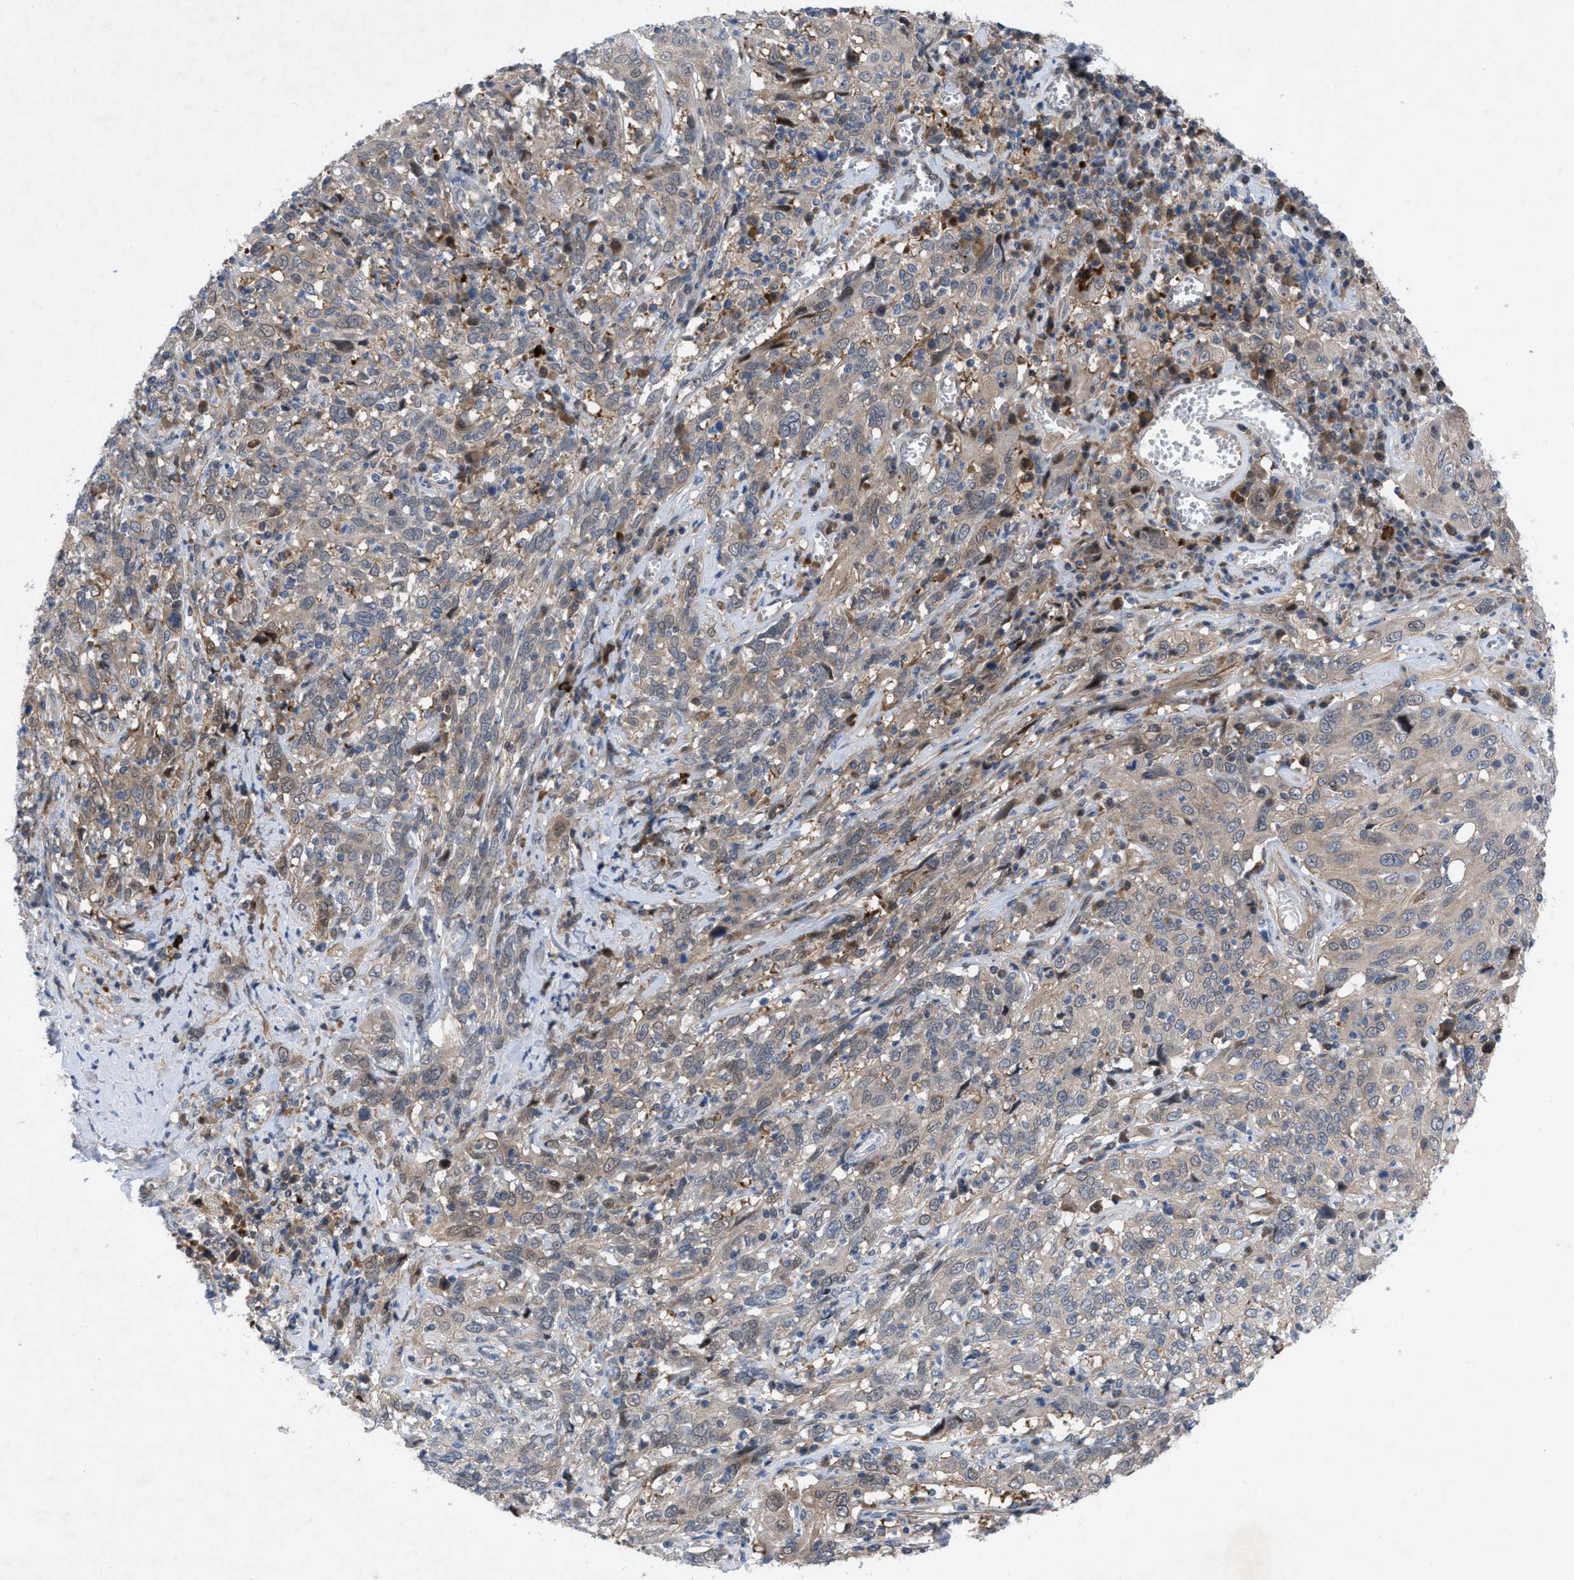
{"staining": {"intensity": "weak", "quantity": "25%-75%", "location": "cytoplasmic/membranous"}, "tissue": "cervical cancer", "cell_type": "Tumor cells", "image_type": "cancer", "snomed": [{"axis": "morphology", "description": "Squamous cell carcinoma, NOS"}, {"axis": "topography", "description": "Cervix"}], "caption": "The image reveals a brown stain indicating the presence of a protein in the cytoplasmic/membranous of tumor cells in cervical cancer (squamous cell carcinoma).", "gene": "IL17RE", "patient": {"sex": "female", "age": 46}}